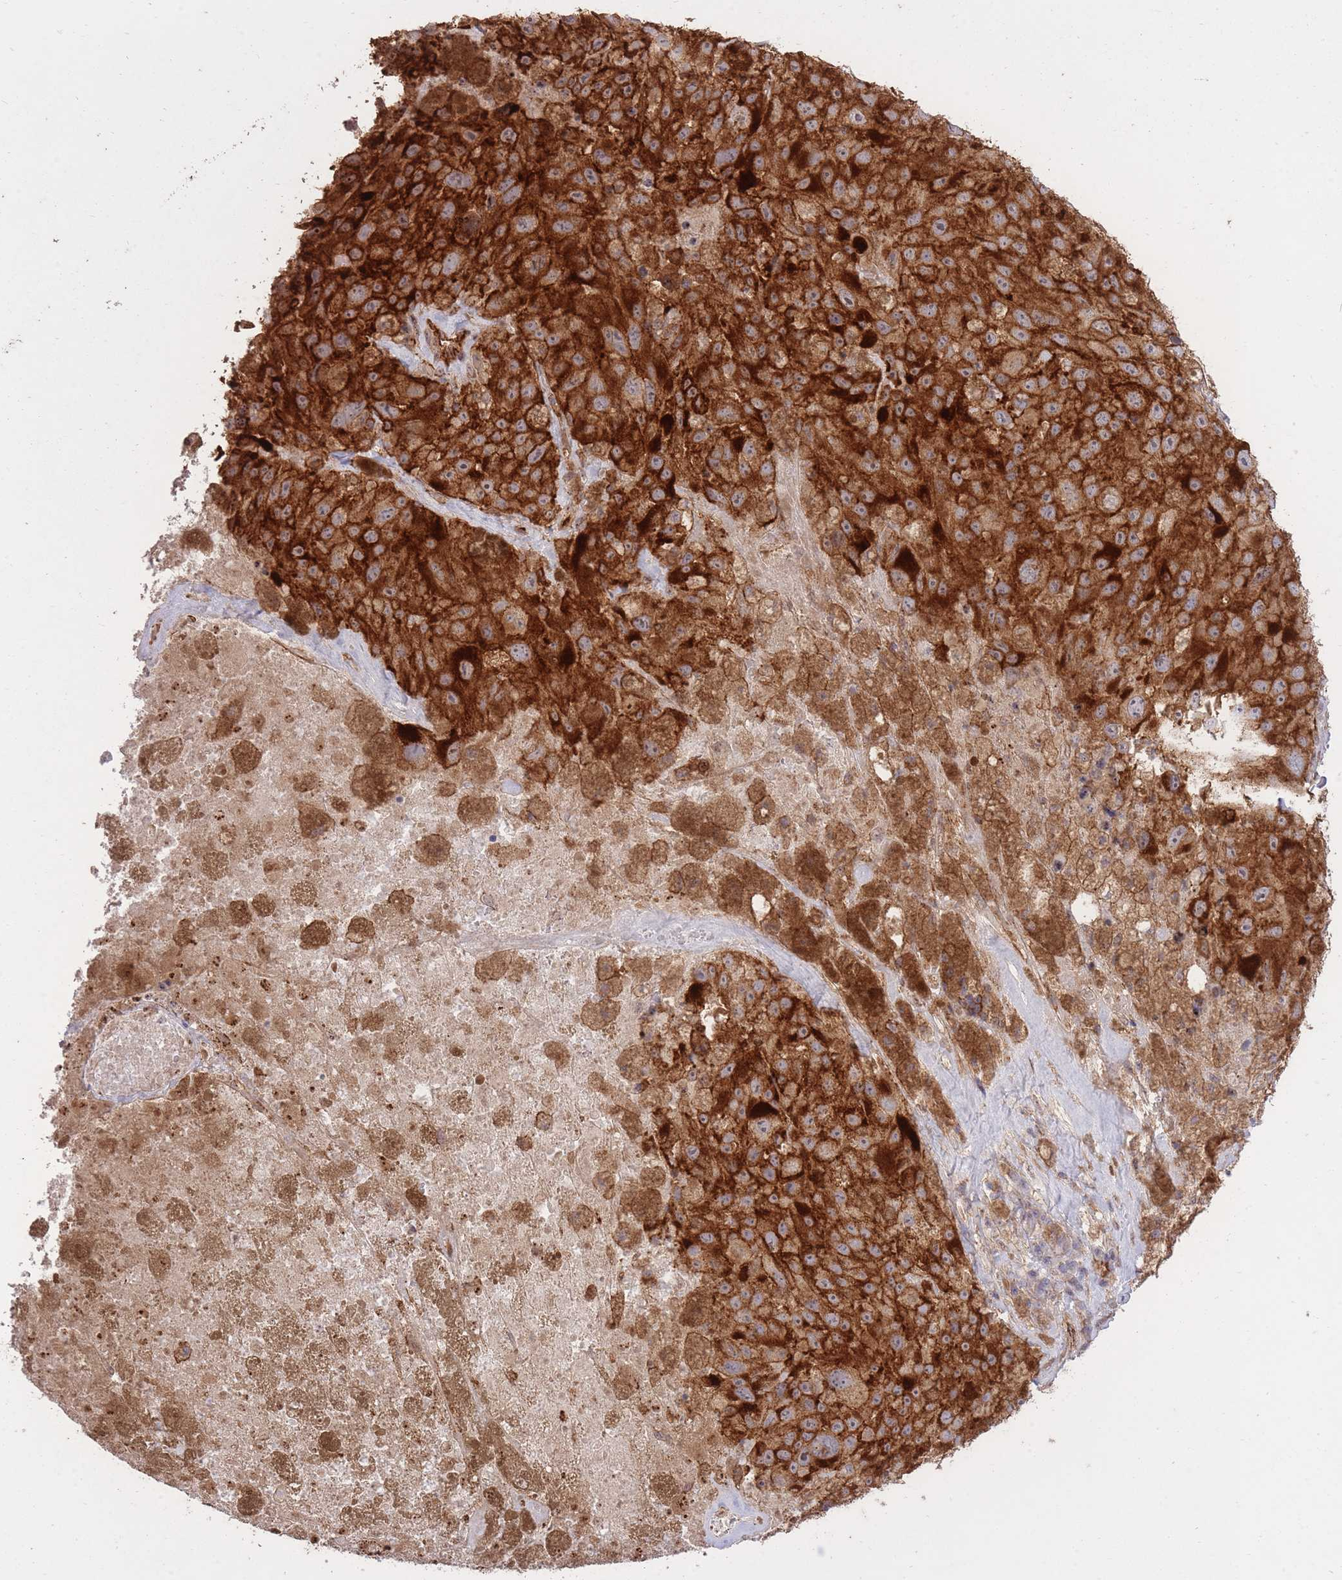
{"staining": {"intensity": "strong", "quantity": ">75%", "location": "cytoplasmic/membranous"}, "tissue": "melanoma", "cell_type": "Tumor cells", "image_type": "cancer", "snomed": [{"axis": "morphology", "description": "Malignant melanoma, Metastatic site"}, {"axis": "topography", "description": "Lymph node"}], "caption": "This is a histology image of immunohistochemistry staining of malignant melanoma (metastatic site), which shows strong staining in the cytoplasmic/membranous of tumor cells.", "gene": "PLD1", "patient": {"sex": "male", "age": 62}}